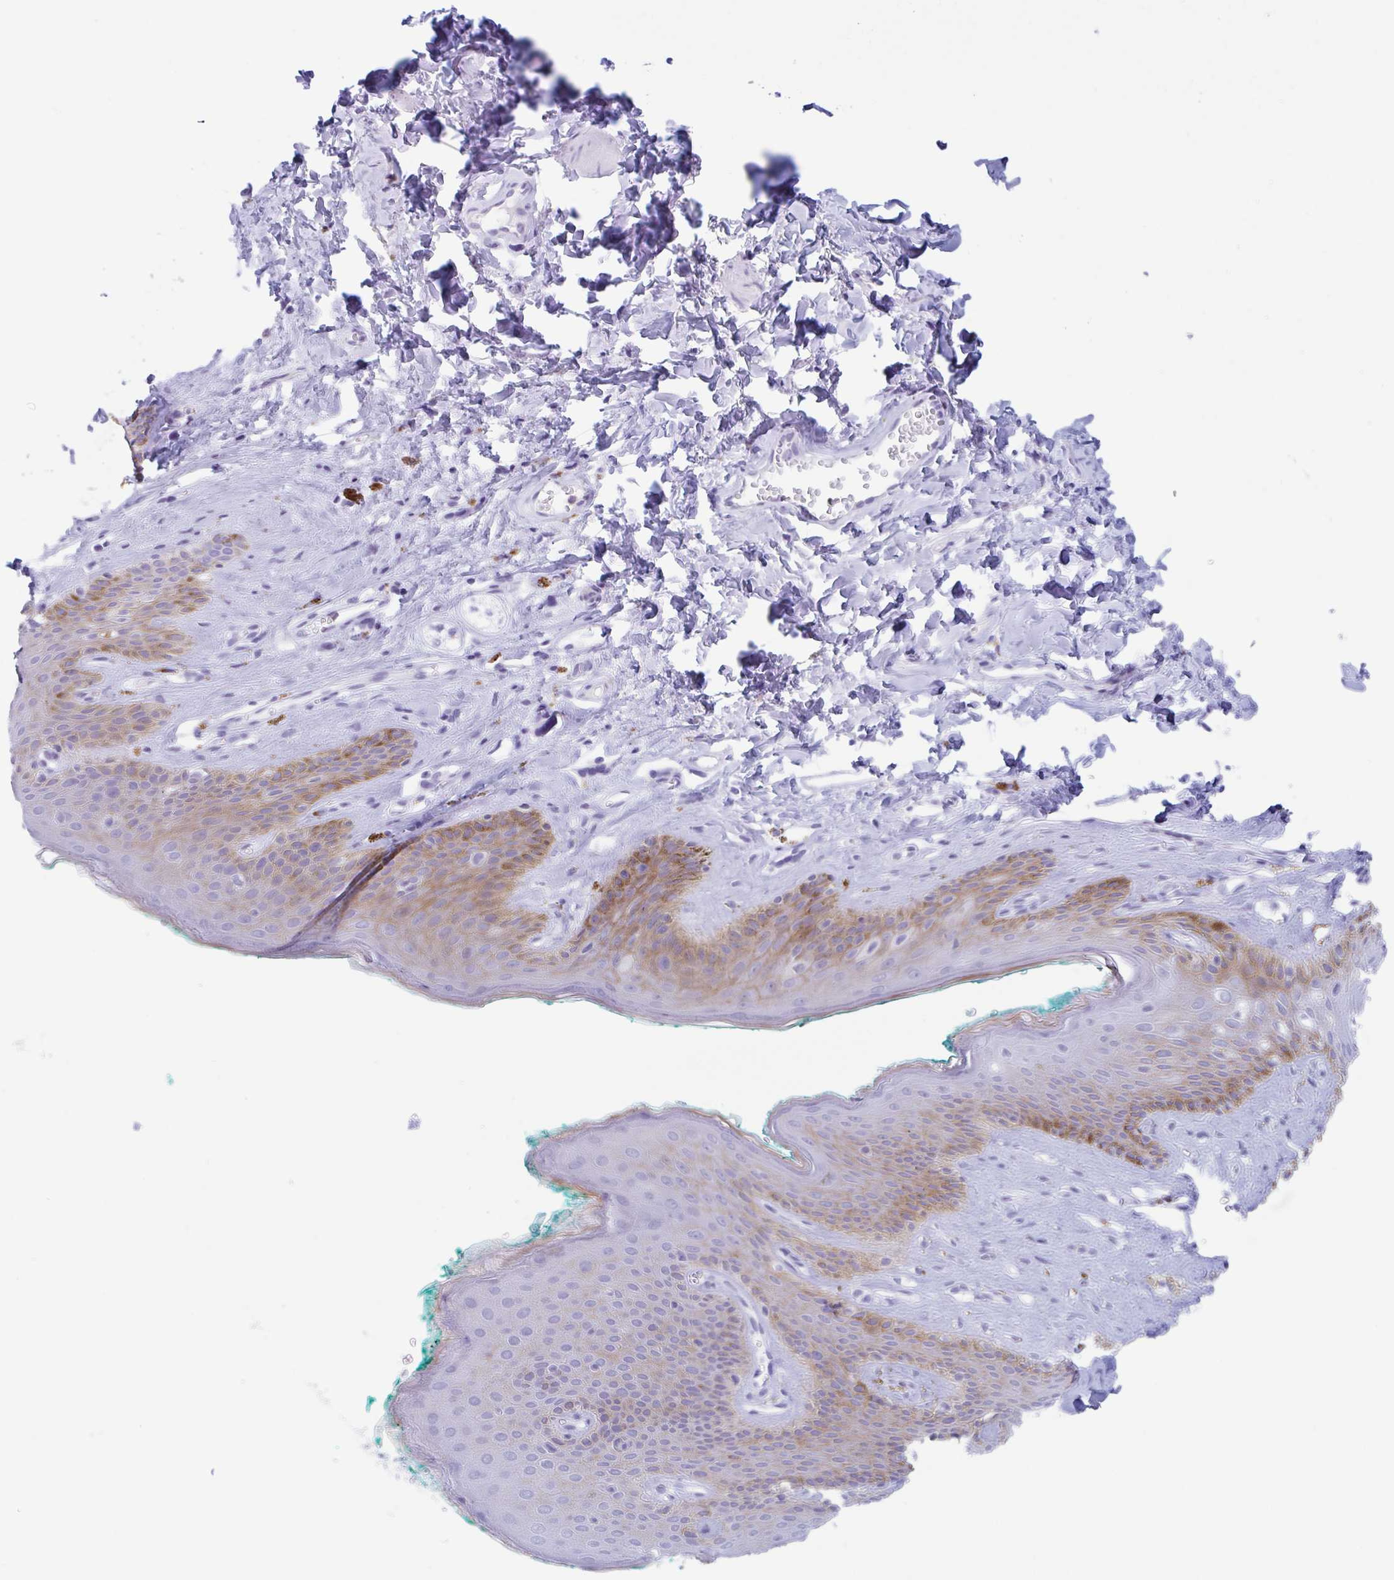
{"staining": {"intensity": "moderate", "quantity": "<25%", "location": "cytoplasmic/membranous"}, "tissue": "skin", "cell_type": "Epidermal cells", "image_type": "normal", "snomed": [{"axis": "morphology", "description": "Normal tissue, NOS"}, {"axis": "topography", "description": "Vulva"}, {"axis": "topography", "description": "Peripheral nerve tissue"}], "caption": "DAB (3,3'-diaminobenzidine) immunohistochemical staining of unremarkable skin reveals moderate cytoplasmic/membranous protein expression in about <25% of epidermal cells.", "gene": "DTWD2", "patient": {"sex": "female", "age": 66}}